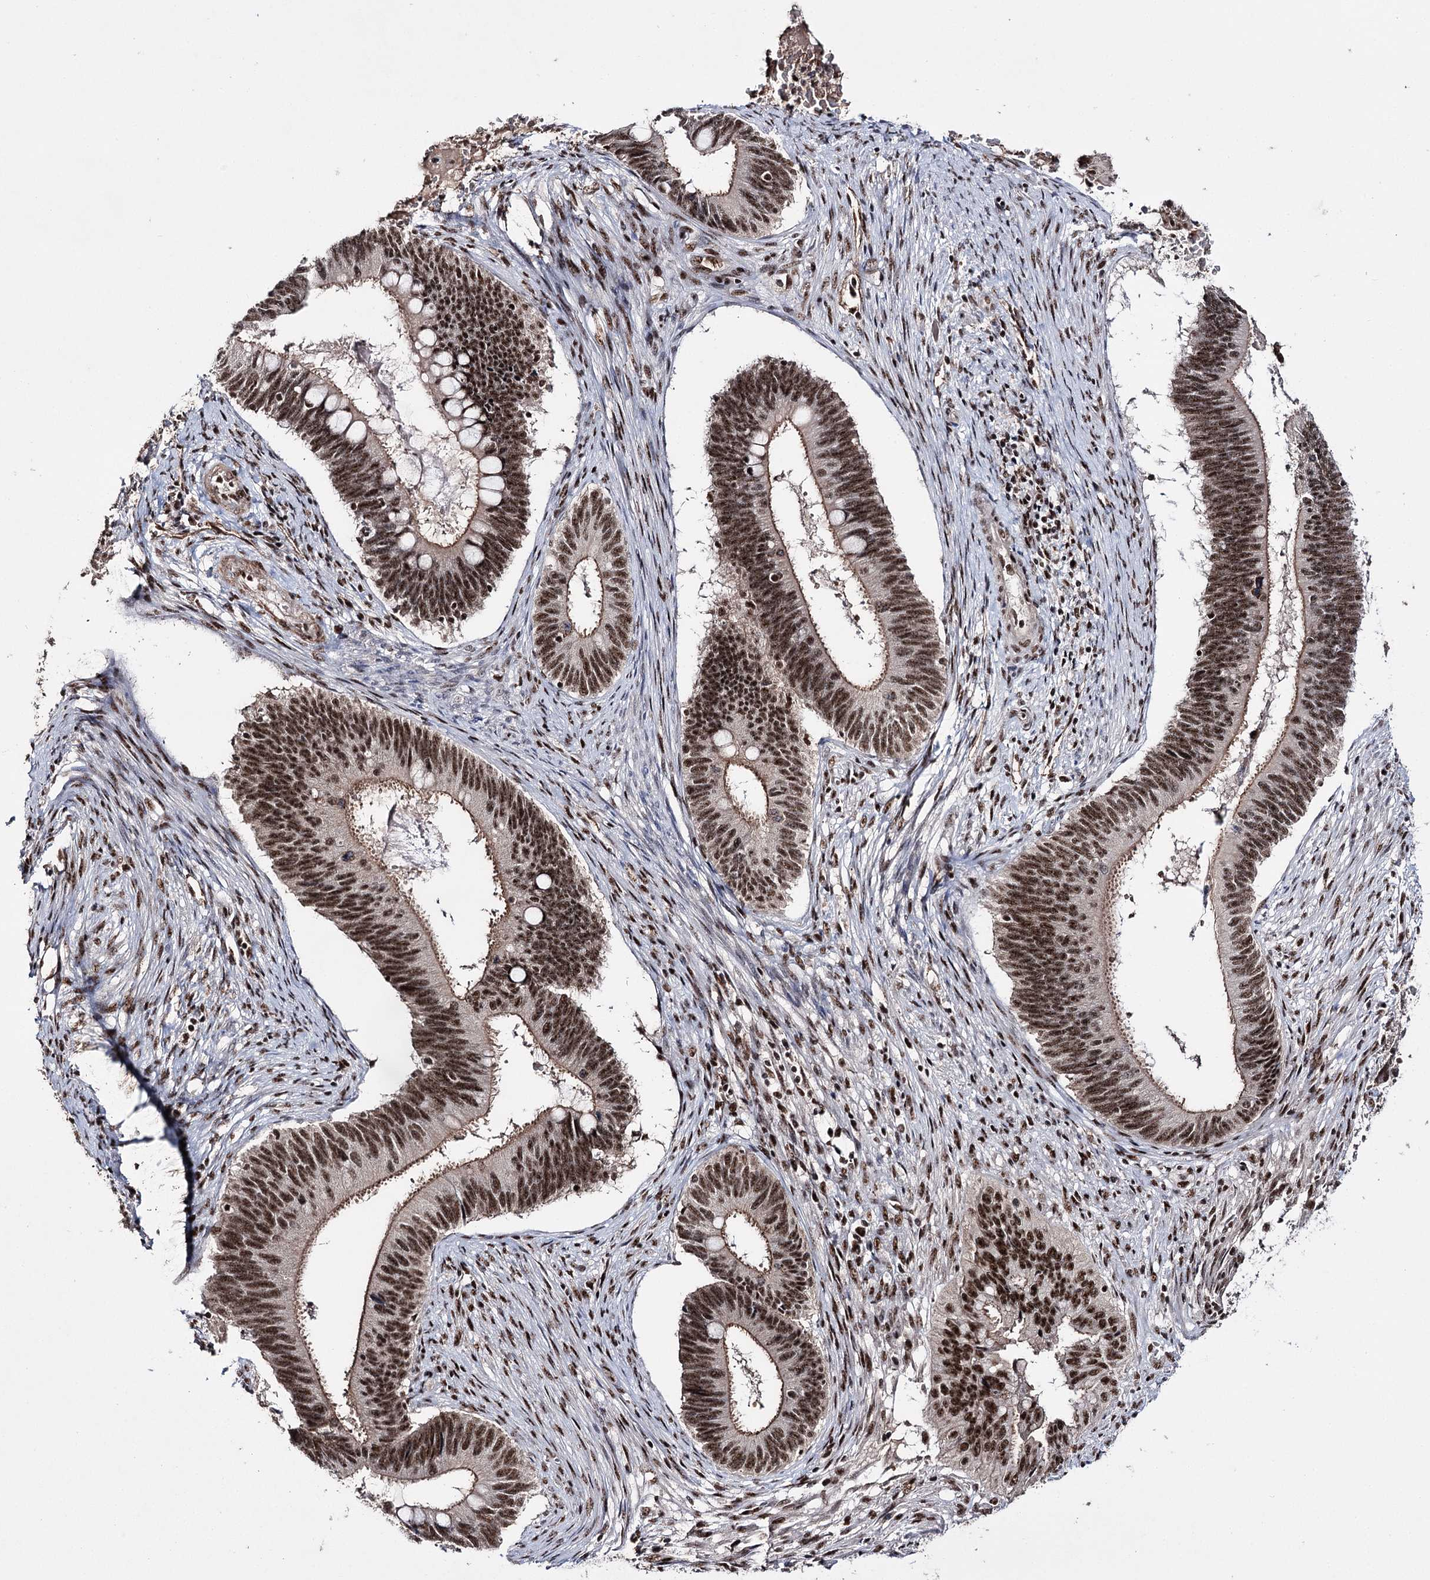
{"staining": {"intensity": "strong", "quantity": ">75%", "location": "nuclear"}, "tissue": "cervical cancer", "cell_type": "Tumor cells", "image_type": "cancer", "snomed": [{"axis": "morphology", "description": "Adenocarcinoma, NOS"}, {"axis": "topography", "description": "Cervix"}], "caption": "IHC histopathology image of neoplastic tissue: human cervical adenocarcinoma stained using IHC reveals high levels of strong protein expression localized specifically in the nuclear of tumor cells, appearing as a nuclear brown color.", "gene": "PRPF40A", "patient": {"sex": "female", "age": 42}}